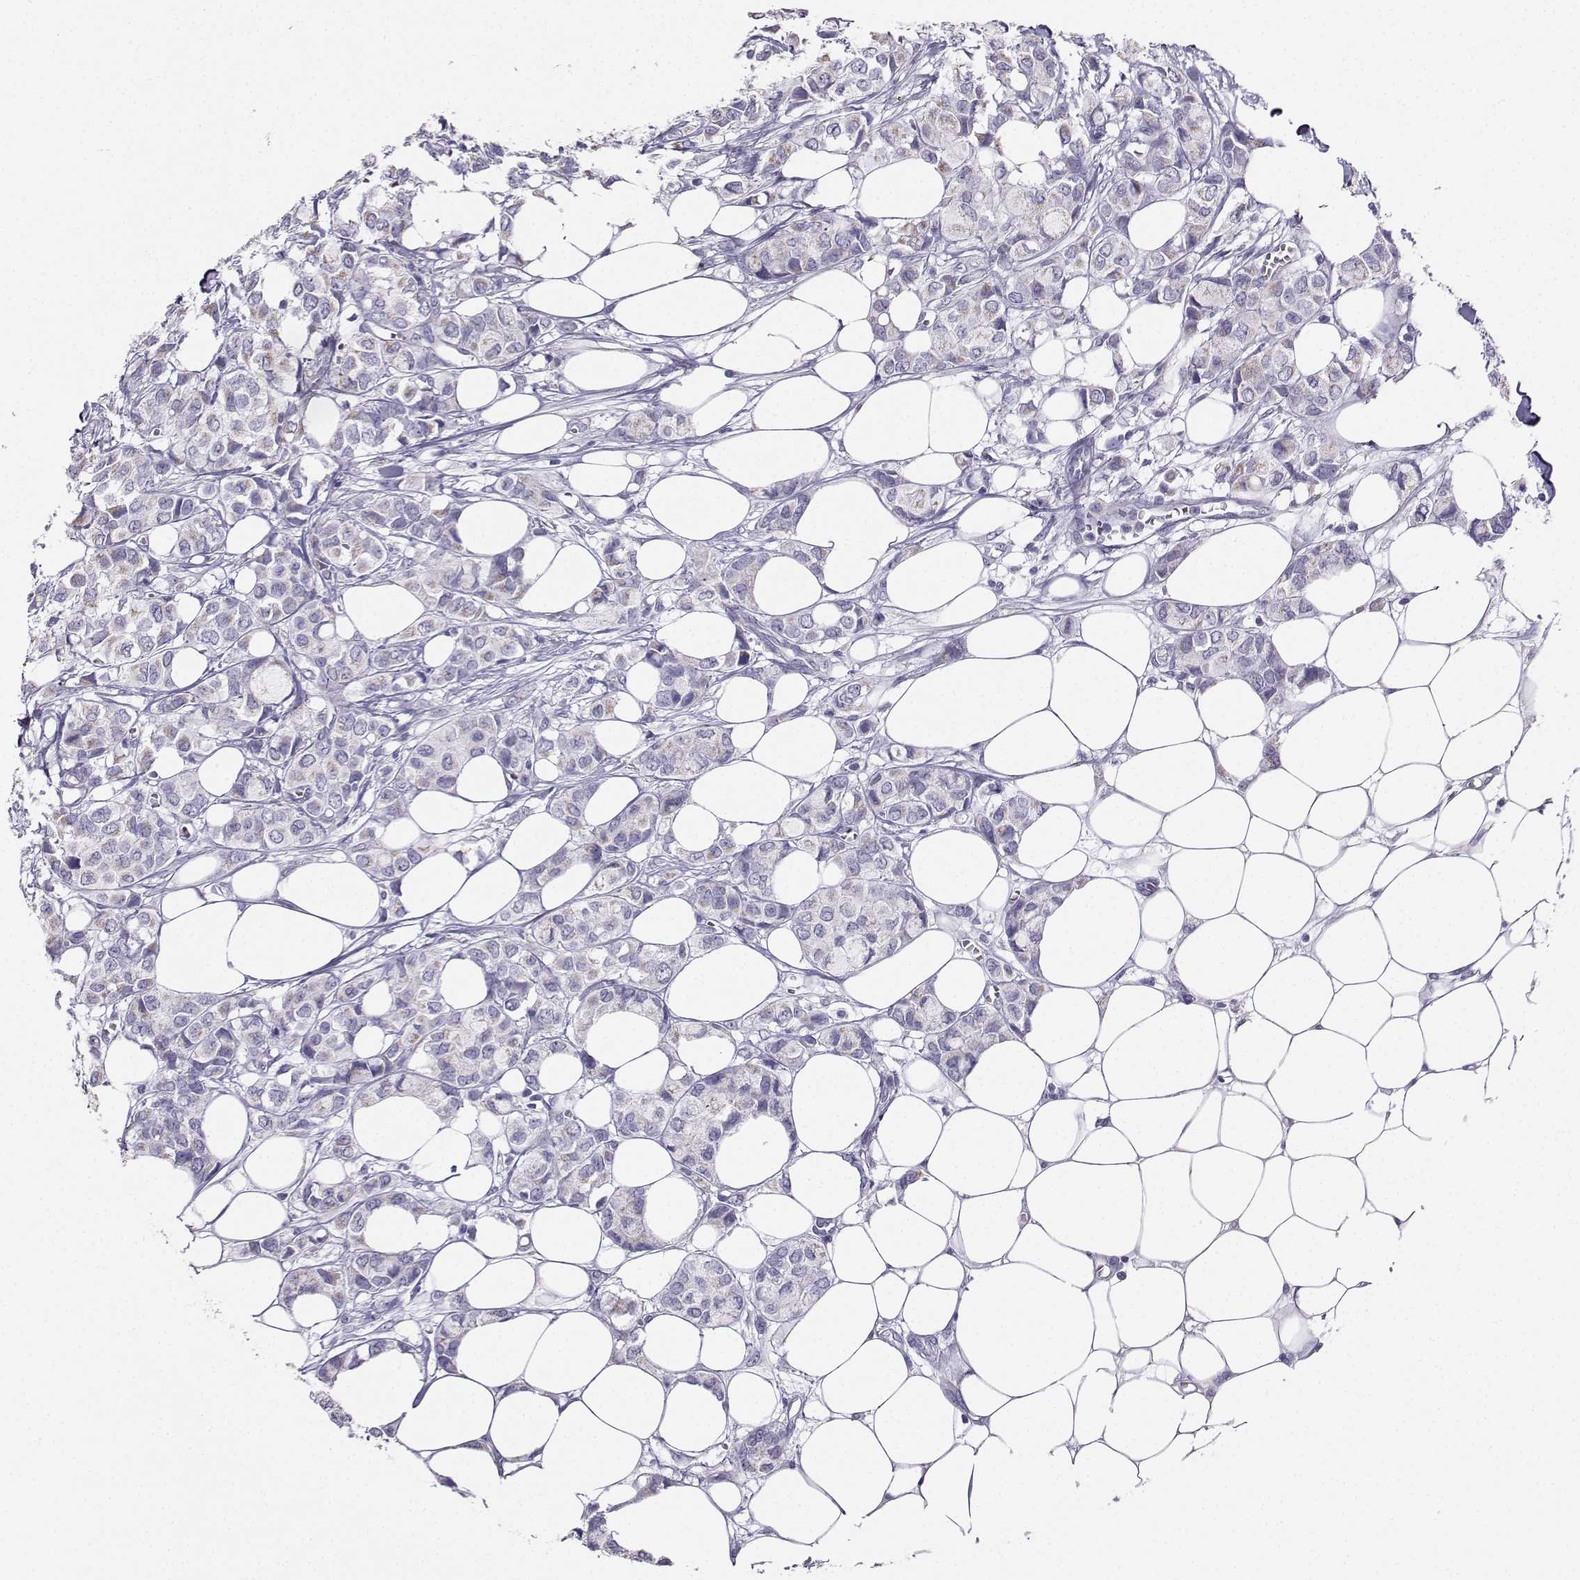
{"staining": {"intensity": "weak", "quantity": "<25%", "location": "cytoplasmic/membranous"}, "tissue": "breast cancer", "cell_type": "Tumor cells", "image_type": "cancer", "snomed": [{"axis": "morphology", "description": "Duct carcinoma"}, {"axis": "topography", "description": "Breast"}], "caption": "The IHC histopathology image has no significant staining in tumor cells of breast infiltrating ductal carcinoma tissue.", "gene": "AVP", "patient": {"sex": "female", "age": 85}}